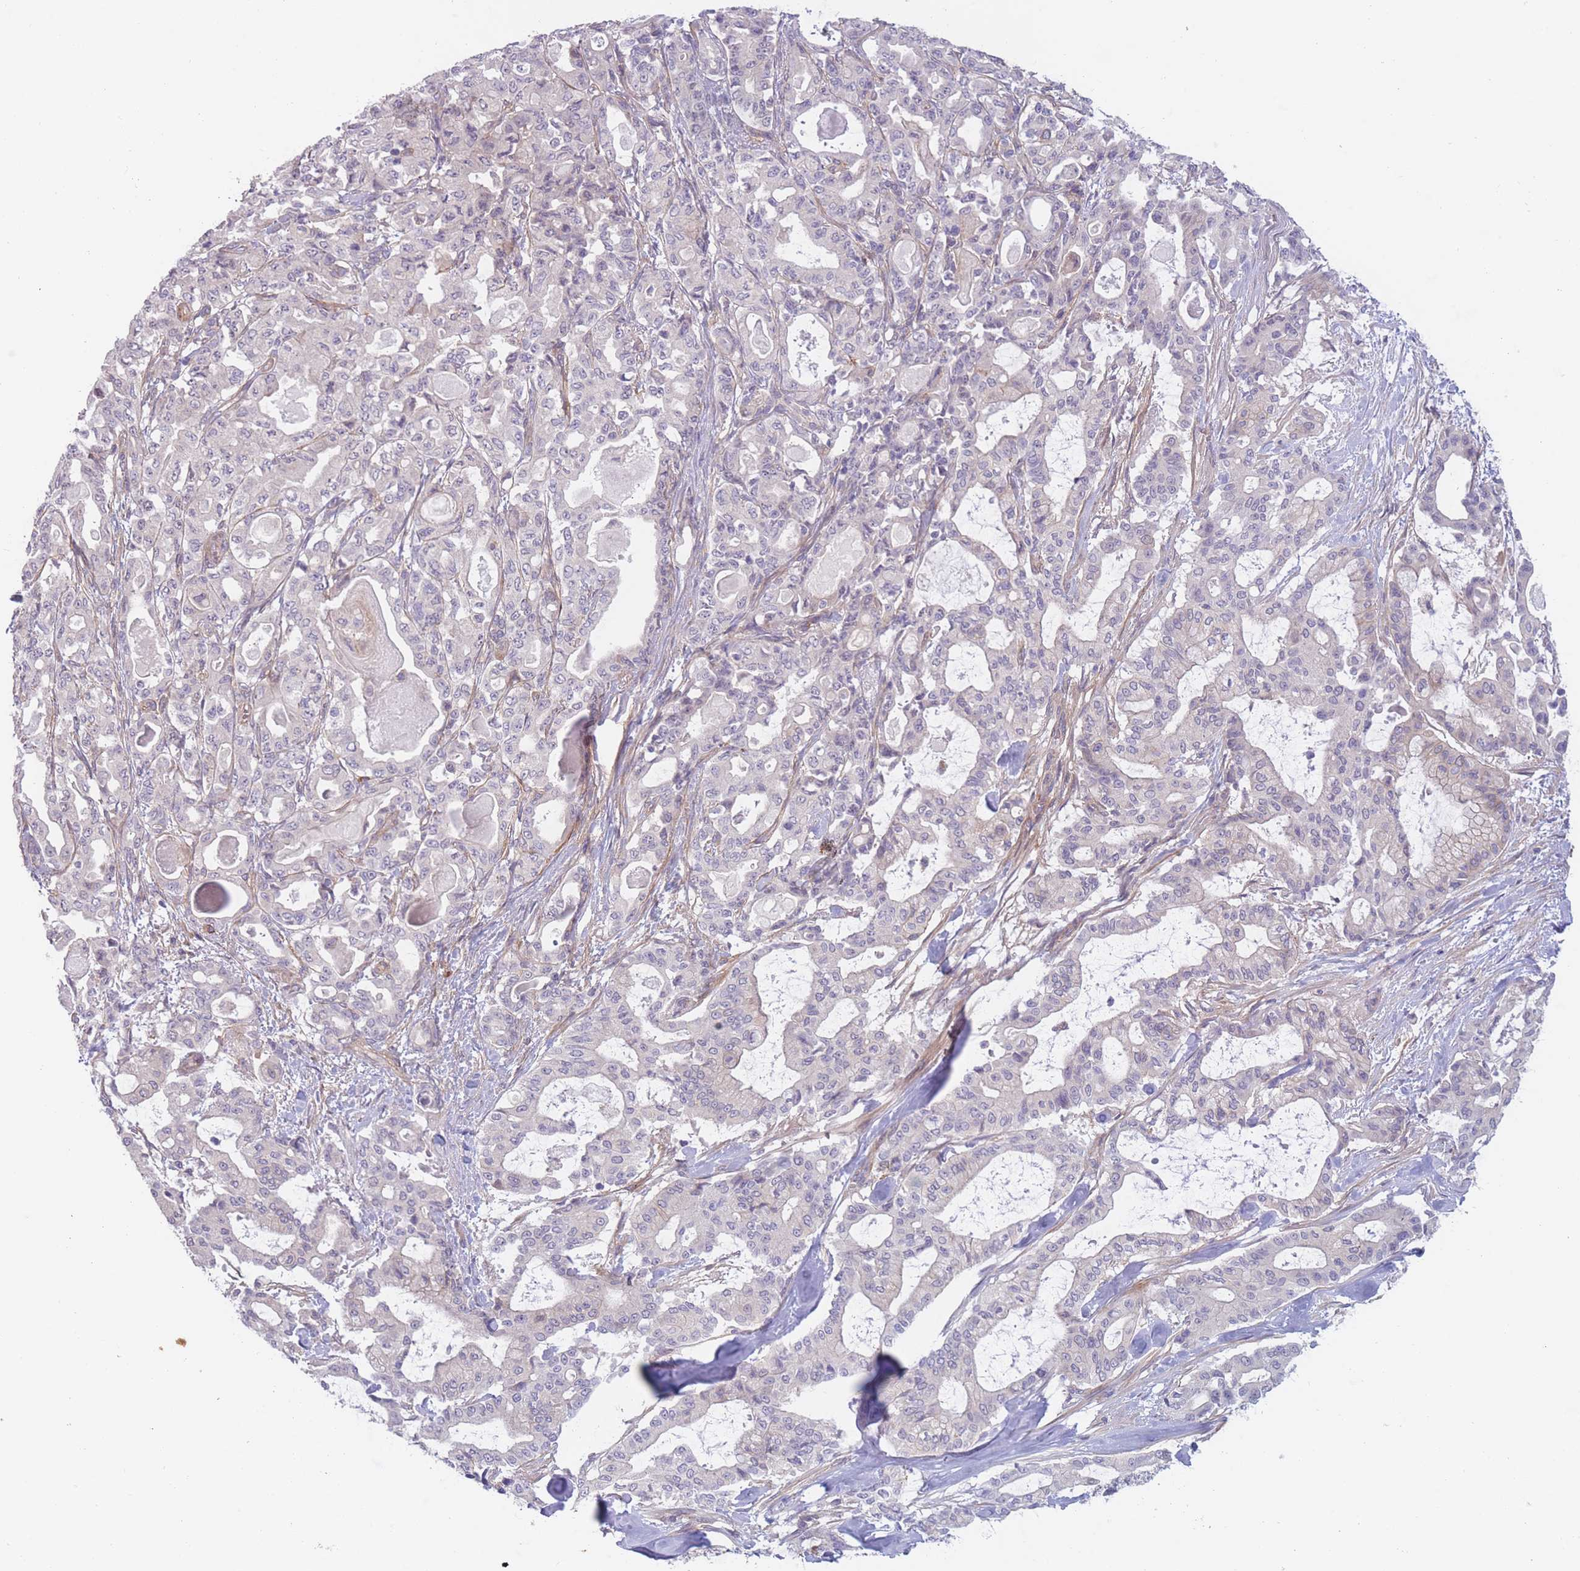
{"staining": {"intensity": "negative", "quantity": "none", "location": "none"}, "tissue": "pancreatic cancer", "cell_type": "Tumor cells", "image_type": "cancer", "snomed": [{"axis": "morphology", "description": "Adenocarcinoma, NOS"}, {"axis": "topography", "description": "Pancreas"}], "caption": "An immunohistochemistry micrograph of pancreatic adenocarcinoma is shown. There is no staining in tumor cells of pancreatic adenocarcinoma.", "gene": "WDR93", "patient": {"sex": "male", "age": 63}}